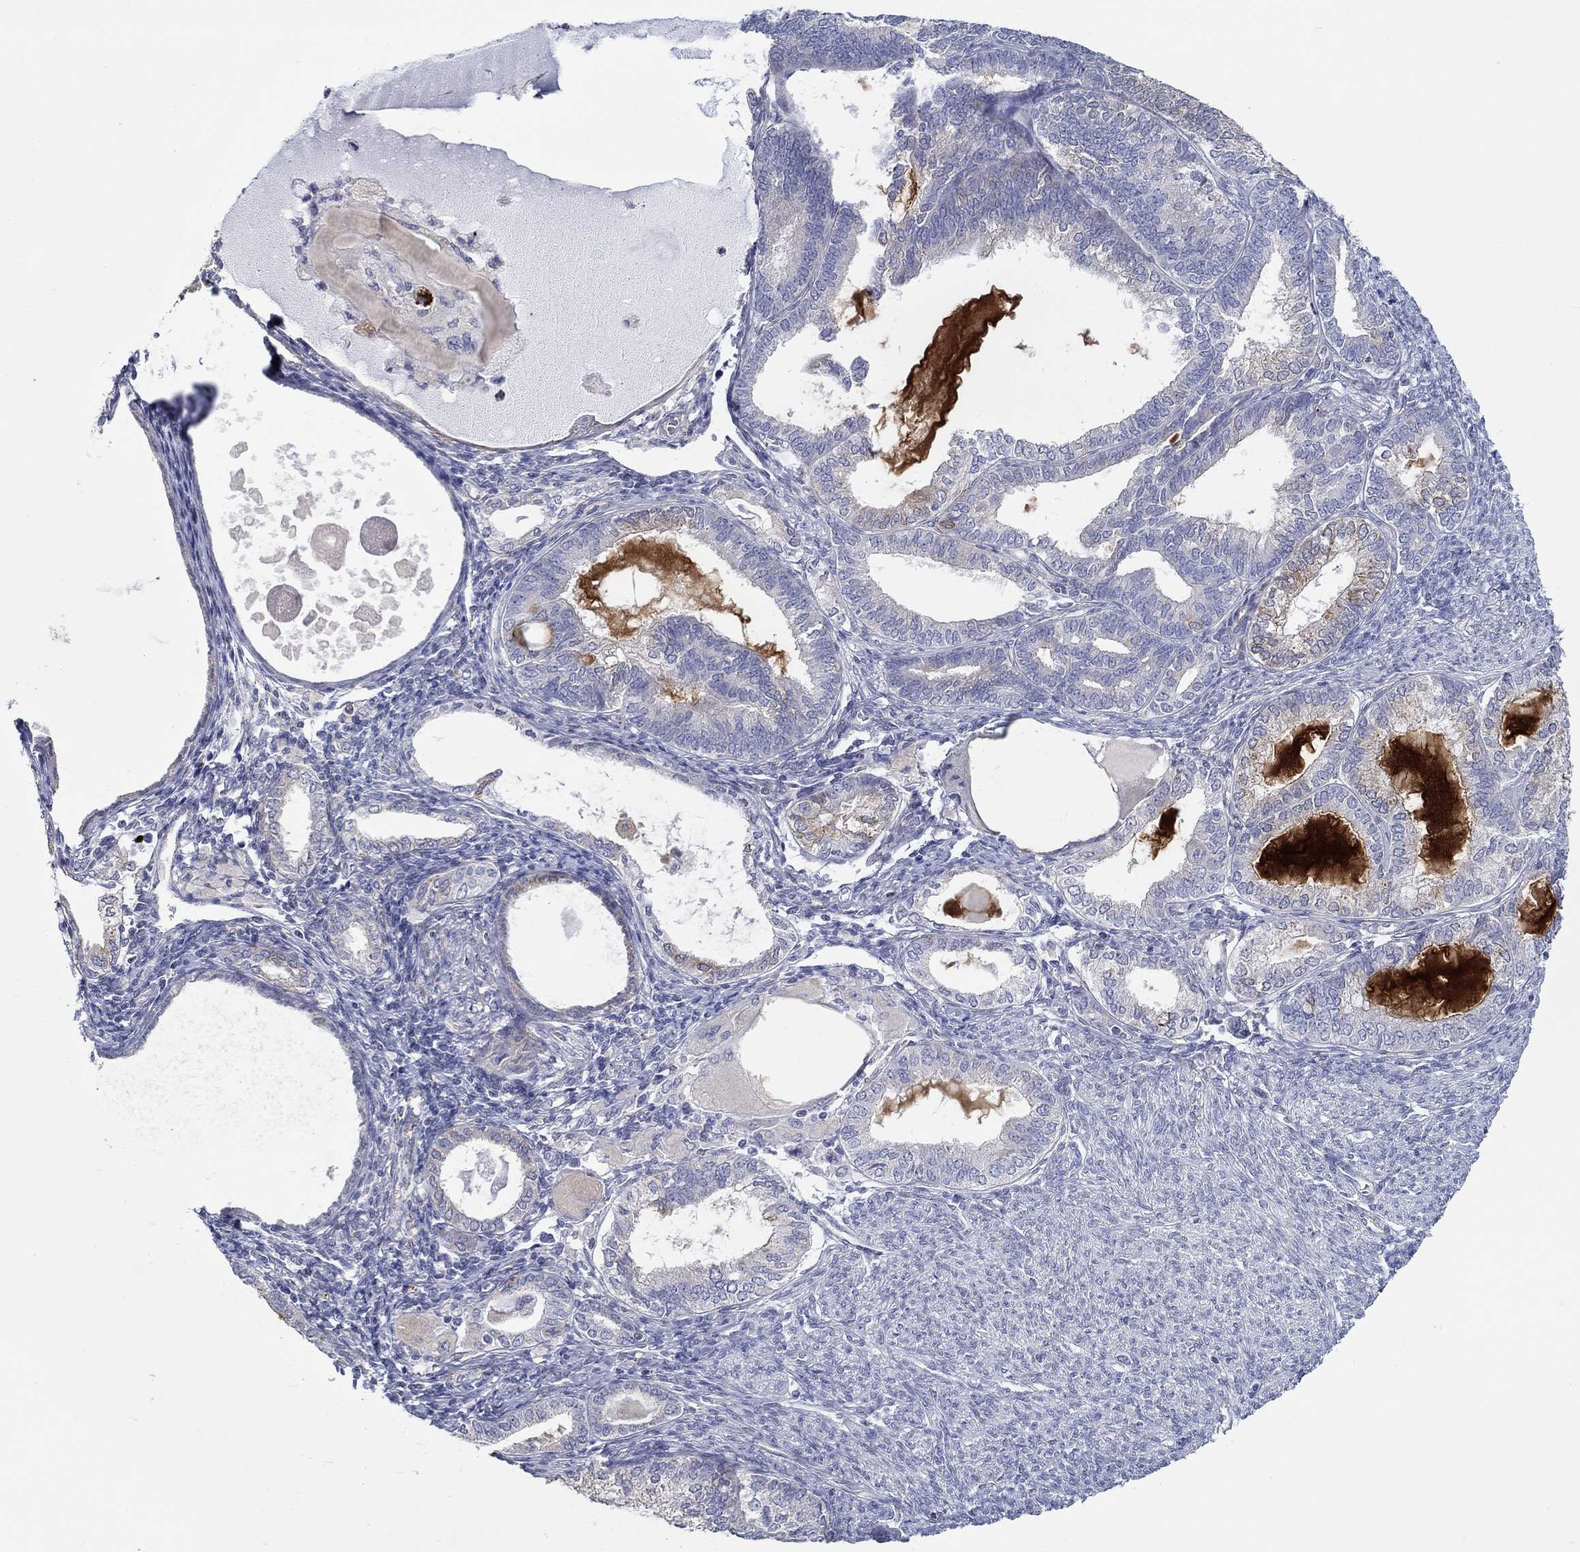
{"staining": {"intensity": "moderate", "quantity": "<25%", "location": "cytoplasmic/membranous"}, "tissue": "endometrial cancer", "cell_type": "Tumor cells", "image_type": "cancer", "snomed": [{"axis": "morphology", "description": "Adenocarcinoma, NOS"}, {"axis": "topography", "description": "Endometrium"}], "caption": "Human endometrial adenocarcinoma stained with a brown dye shows moderate cytoplasmic/membranous positive positivity in approximately <25% of tumor cells.", "gene": "ERMP1", "patient": {"sex": "female", "age": 86}}